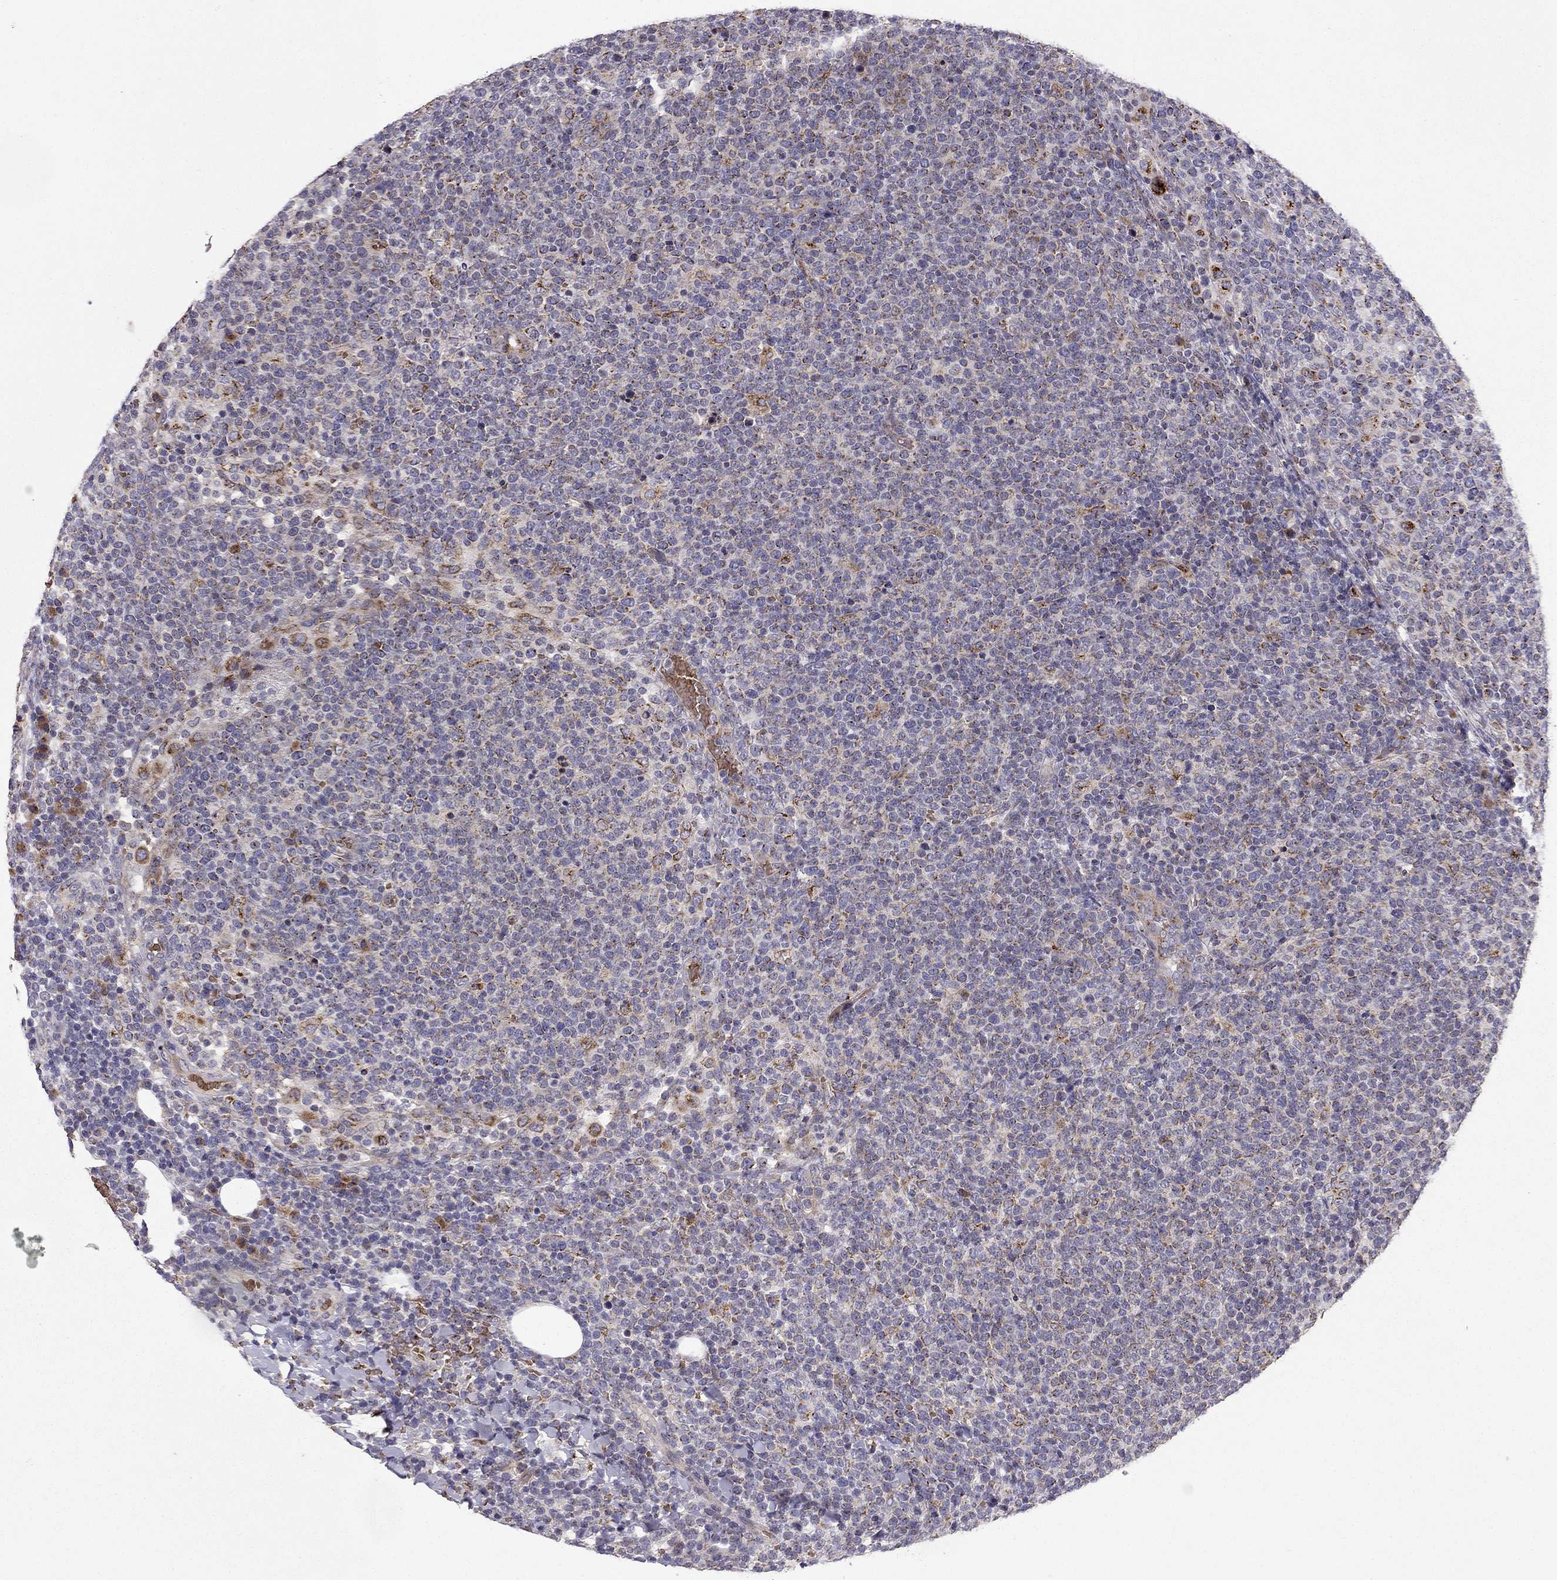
{"staining": {"intensity": "negative", "quantity": "none", "location": "none"}, "tissue": "lymphoma", "cell_type": "Tumor cells", "image_type": "cancer", "snomed": [{"axis": "morphology", "description": "Malignant lymphoma, non-Hodgkin's type, High grade"}, {"axis": "topography", "description": "Lymph node"}], "caption": "The histopathology image reveals no significant staining in tumor cells of lymphoma.", "gene": "B4GALT7", "patient": {"sex": "male", "age": 61}}